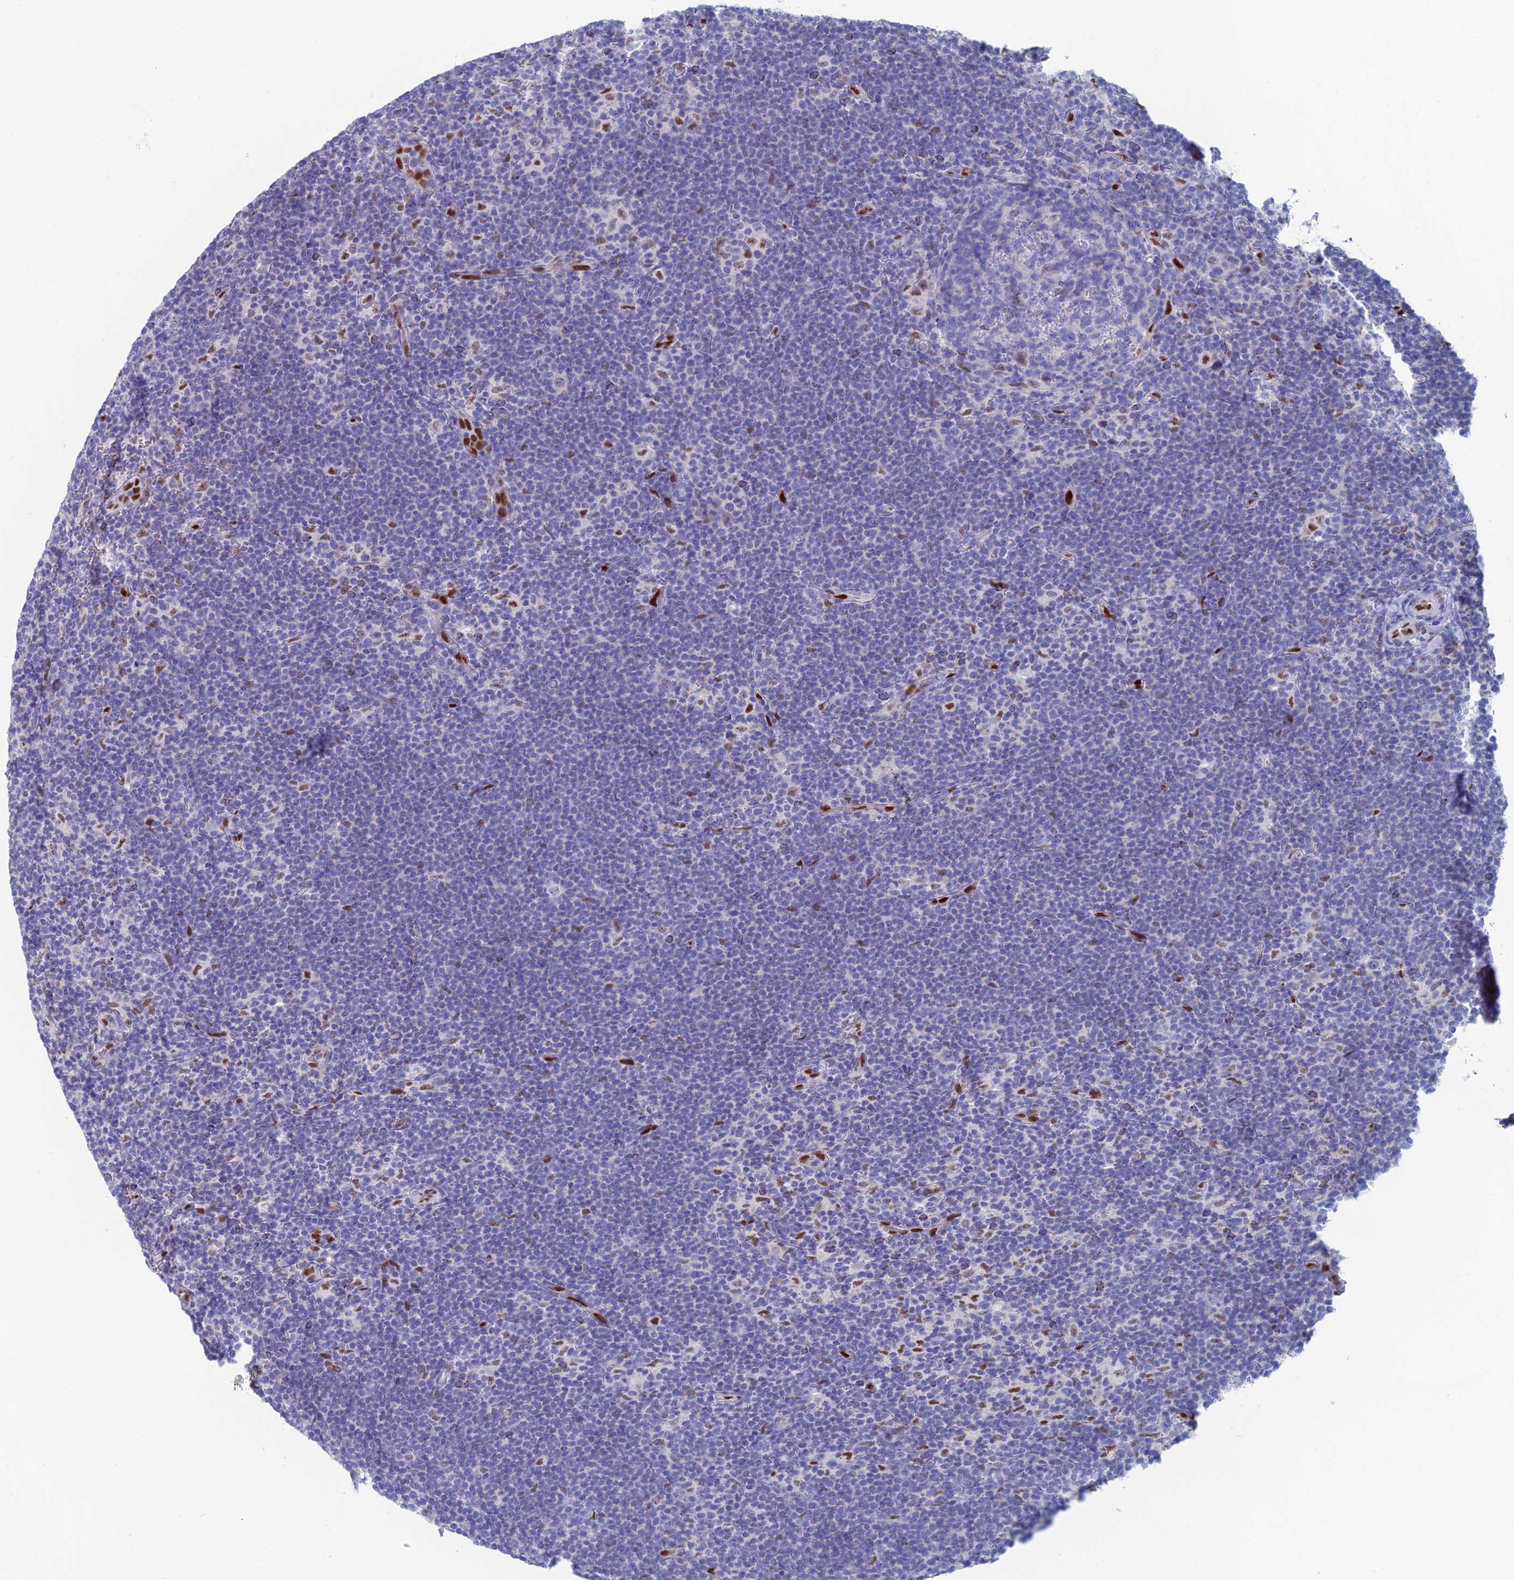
{"staining": {"intensity": "negative", "quantity": "none", "location": "none"}, "tissue": "lymphoma", "cell_type": "Tumor cells", "image_type": "cancer", "snomed": [{"axis": "morphology", "description": "Hodgkin's disease, NOS"}, {"axis": "topography", "description": "Lymph node"}], "caption": "An immunohistochemistry micrograph of Hodgkin's disease is shown. There is no staining in tumor cells of Hodgkin's disease. (DAB (3,3'-diaminobenzidine) IHC visualized using brightfield microscopy, high magnification).", "gene": "NOL4L", "patient": {"sex": "female", "age": 57}}